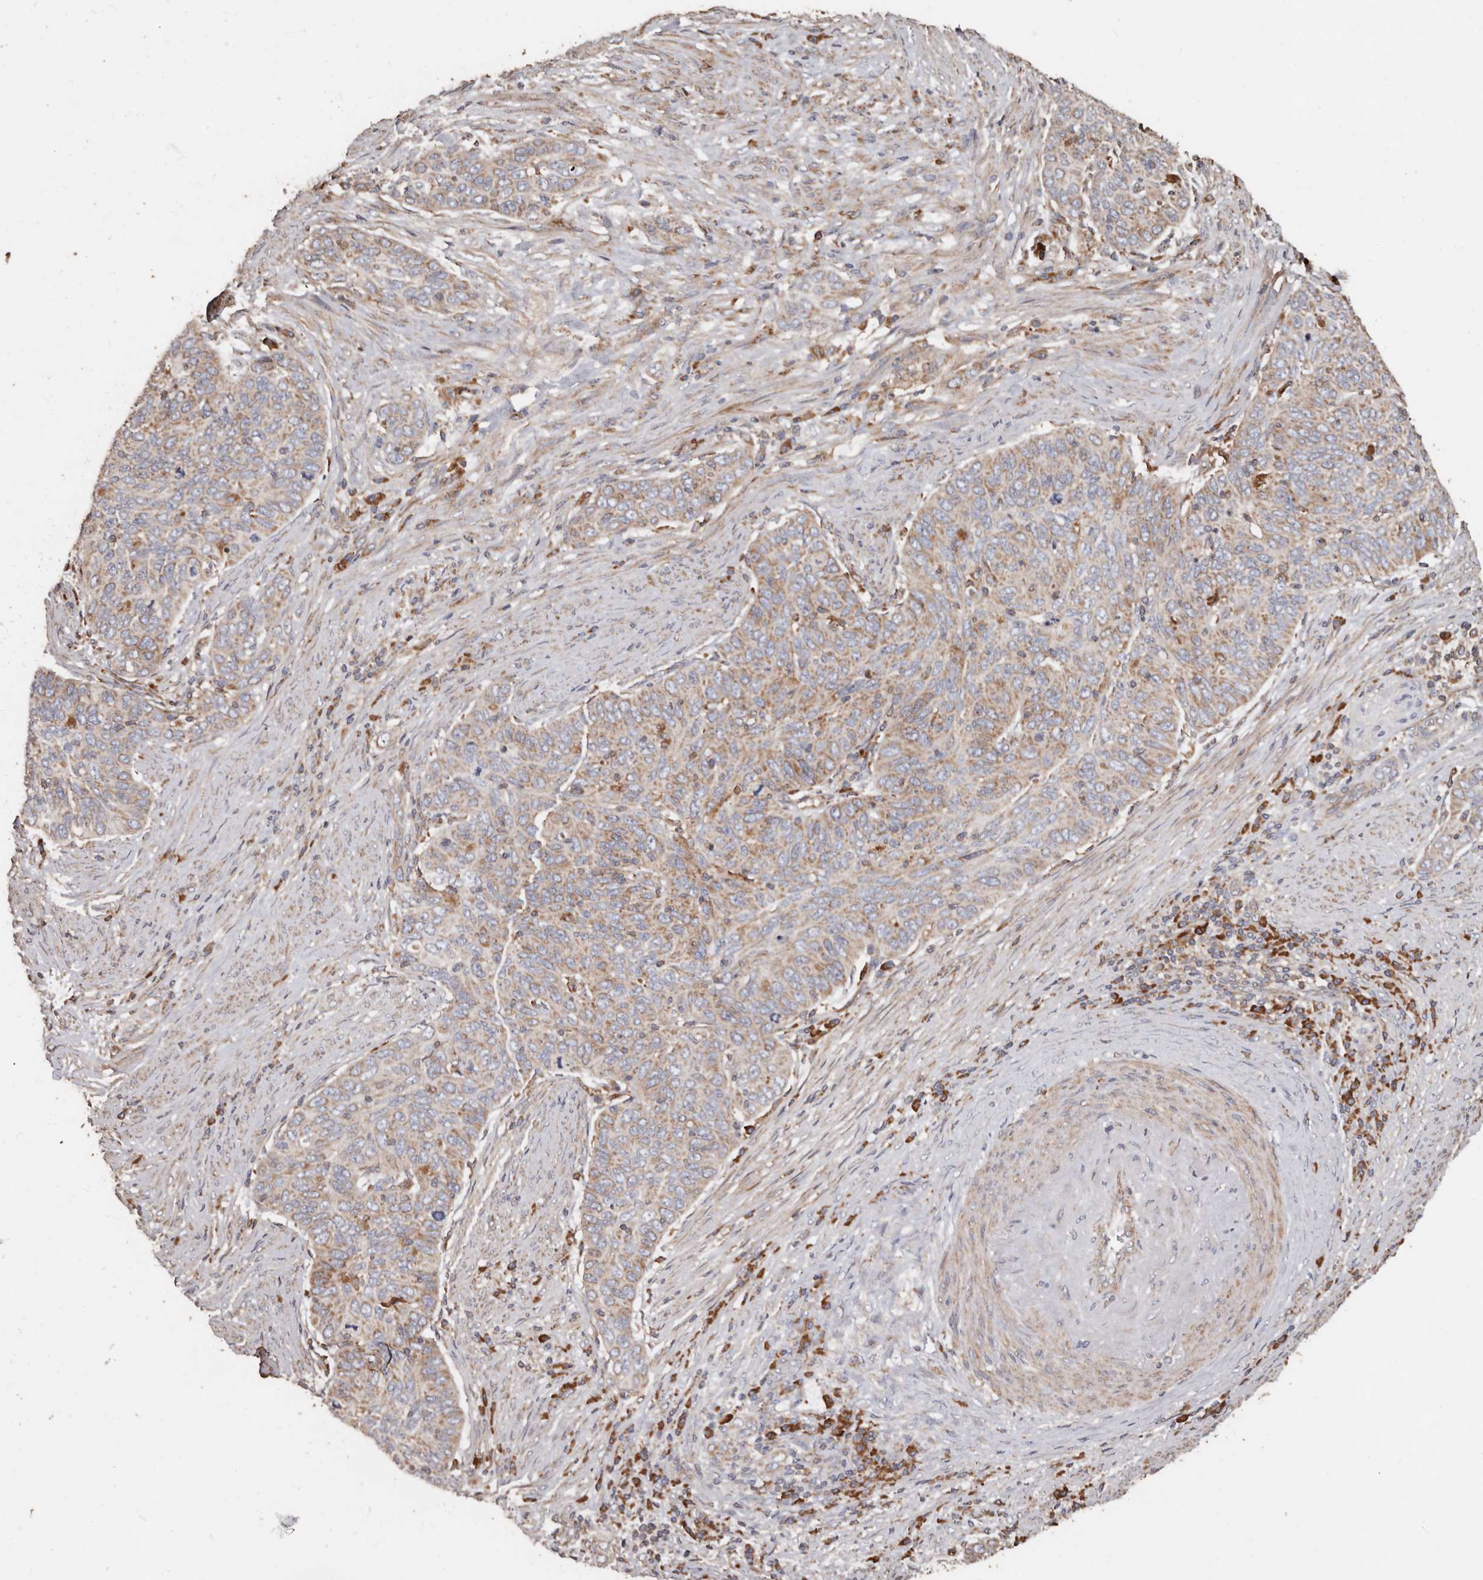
{"staining": {"intensity": "moderate", "quantity": ">75%", "location": "cytoplasmic/membranous"}, "tissue": "cervical cancer", "cell_type": "Tumor cells", "image_type": "cancer", "snomed": [{"axis": "morphology", "description": "Squamous cell carcinoma, NOS"}, {"axis": "topography", "description": "Cervix"}], "caption": "Human cervical cancer stained with a brown dye exhibits moderate cytoplasmic/membranous positive expression in about >75% of tumor cells.", "gene": "OSGIN2", "patient": {"sex": "female", "age": 60}}